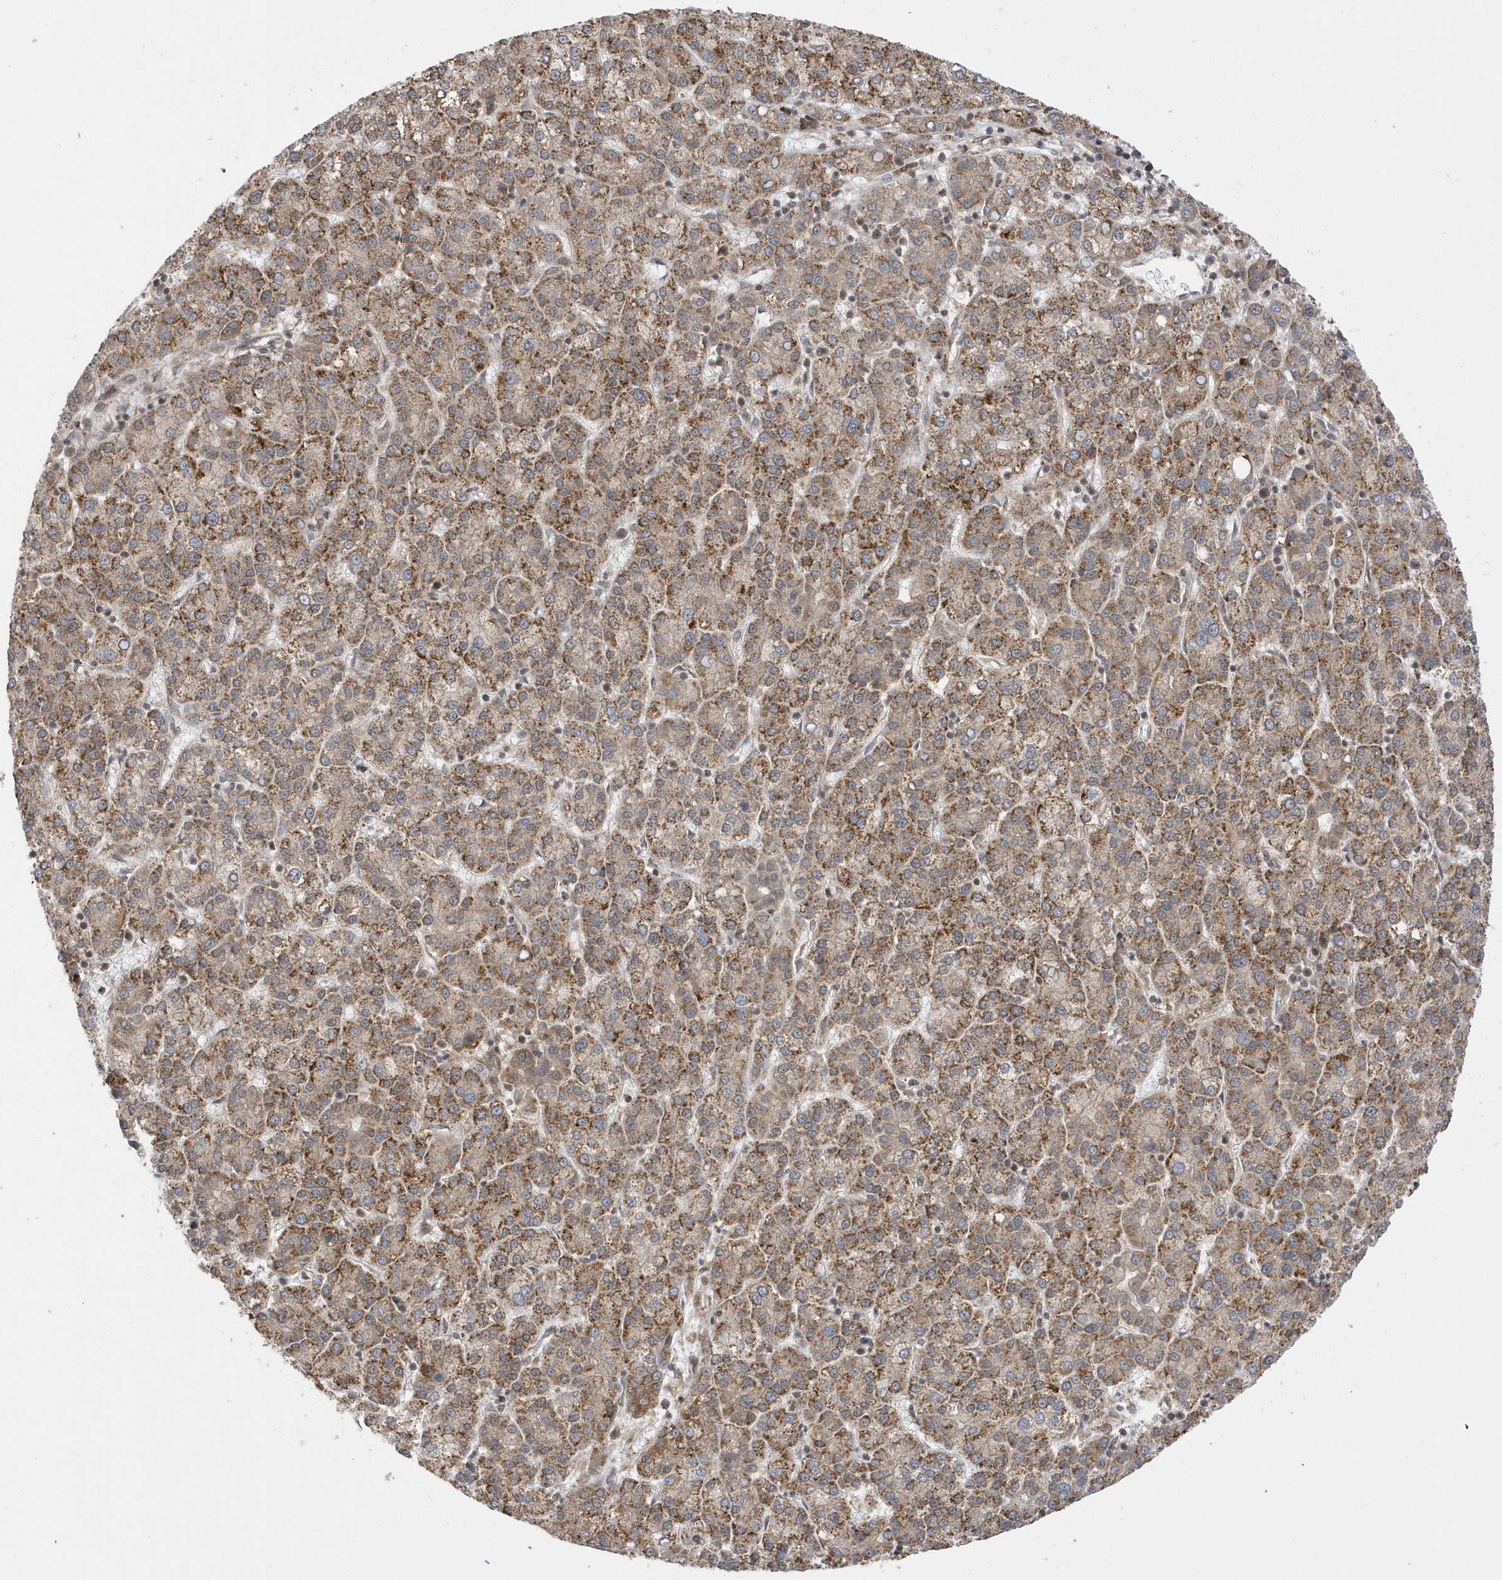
{"staining": {"intensity": "moderate", "quantity": ">75%", "location": "cytoplasmic/membranous"}, "tissue": "liver cancer", "cell_type": "Tumor cells", "image_type": "cancer", "snomed": [{"axis": "morphology", "description": "Carcinoma, Hepatocellular, NOS"}, {"axis": "topography", "description": "Liver"}], "caption": "A high-resolution image shows IHC staining of hepatocellular carcinoma (liver), which displays moderate cytoplasmic/membranous positivity in approximately >75% of tumor cells.", "gene": "METTL21A", "patient": {"sex": "female", "age": 58}}